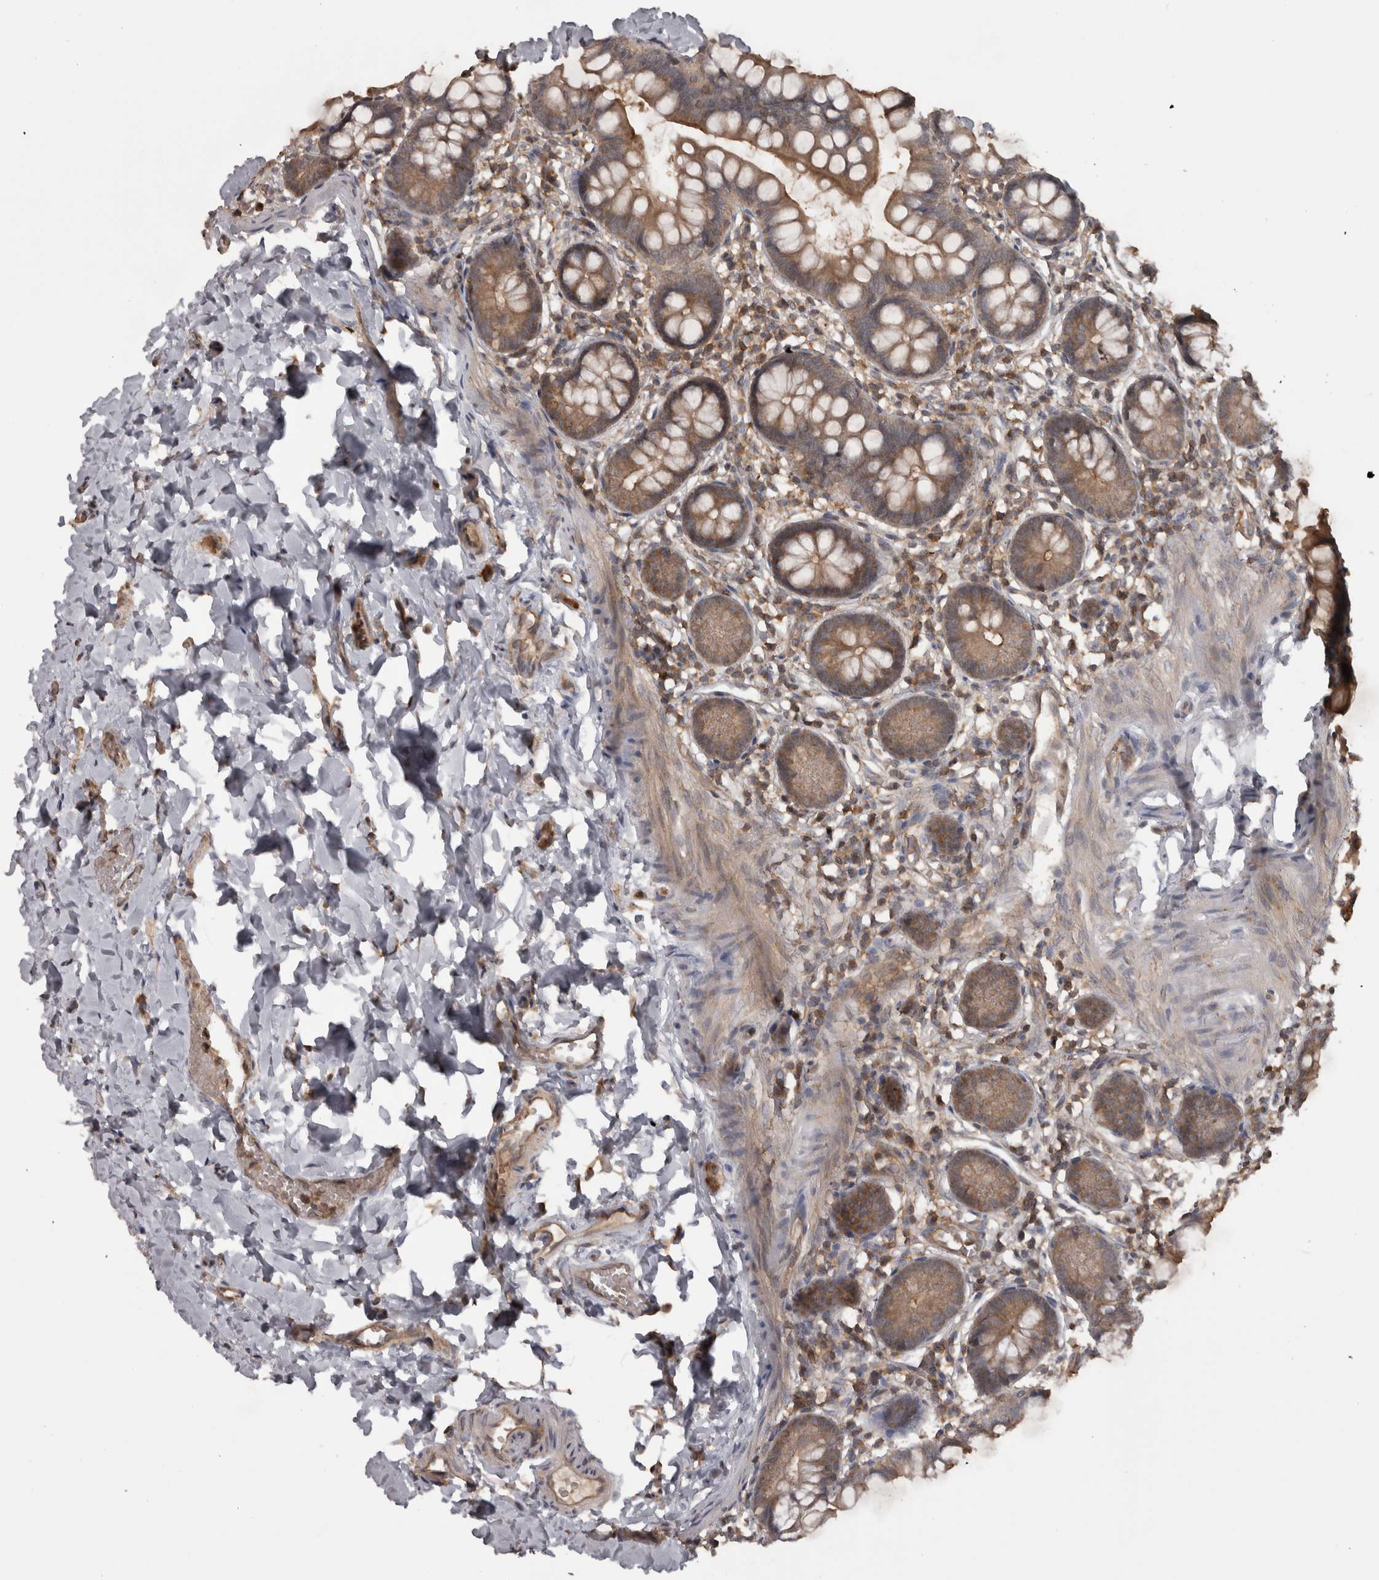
{"staining": {"intensity": "moderate", "quantity": ">75%", "location": "cytoplasmic/membranous"}, "tissue": "small intestine", "cell_type": "Glandular cells", "image_type": "normal", "snomed": [{"axis": "morphology", "description": "Normal tissue, NOS"}, {"axis": "topography", "description": "Small intestine"}], "caption": "A brown stain shows moderate cytoplasmic/membranous staining of a protein in glandular cells of unremarkable human small intestine. The protein is stained brown, and the nuclei are stained in blue (DAB IHC with brightfield microscopy, high magnification).", "gene": "MICU3", "patient": {"sex": "male", "age": 7}}